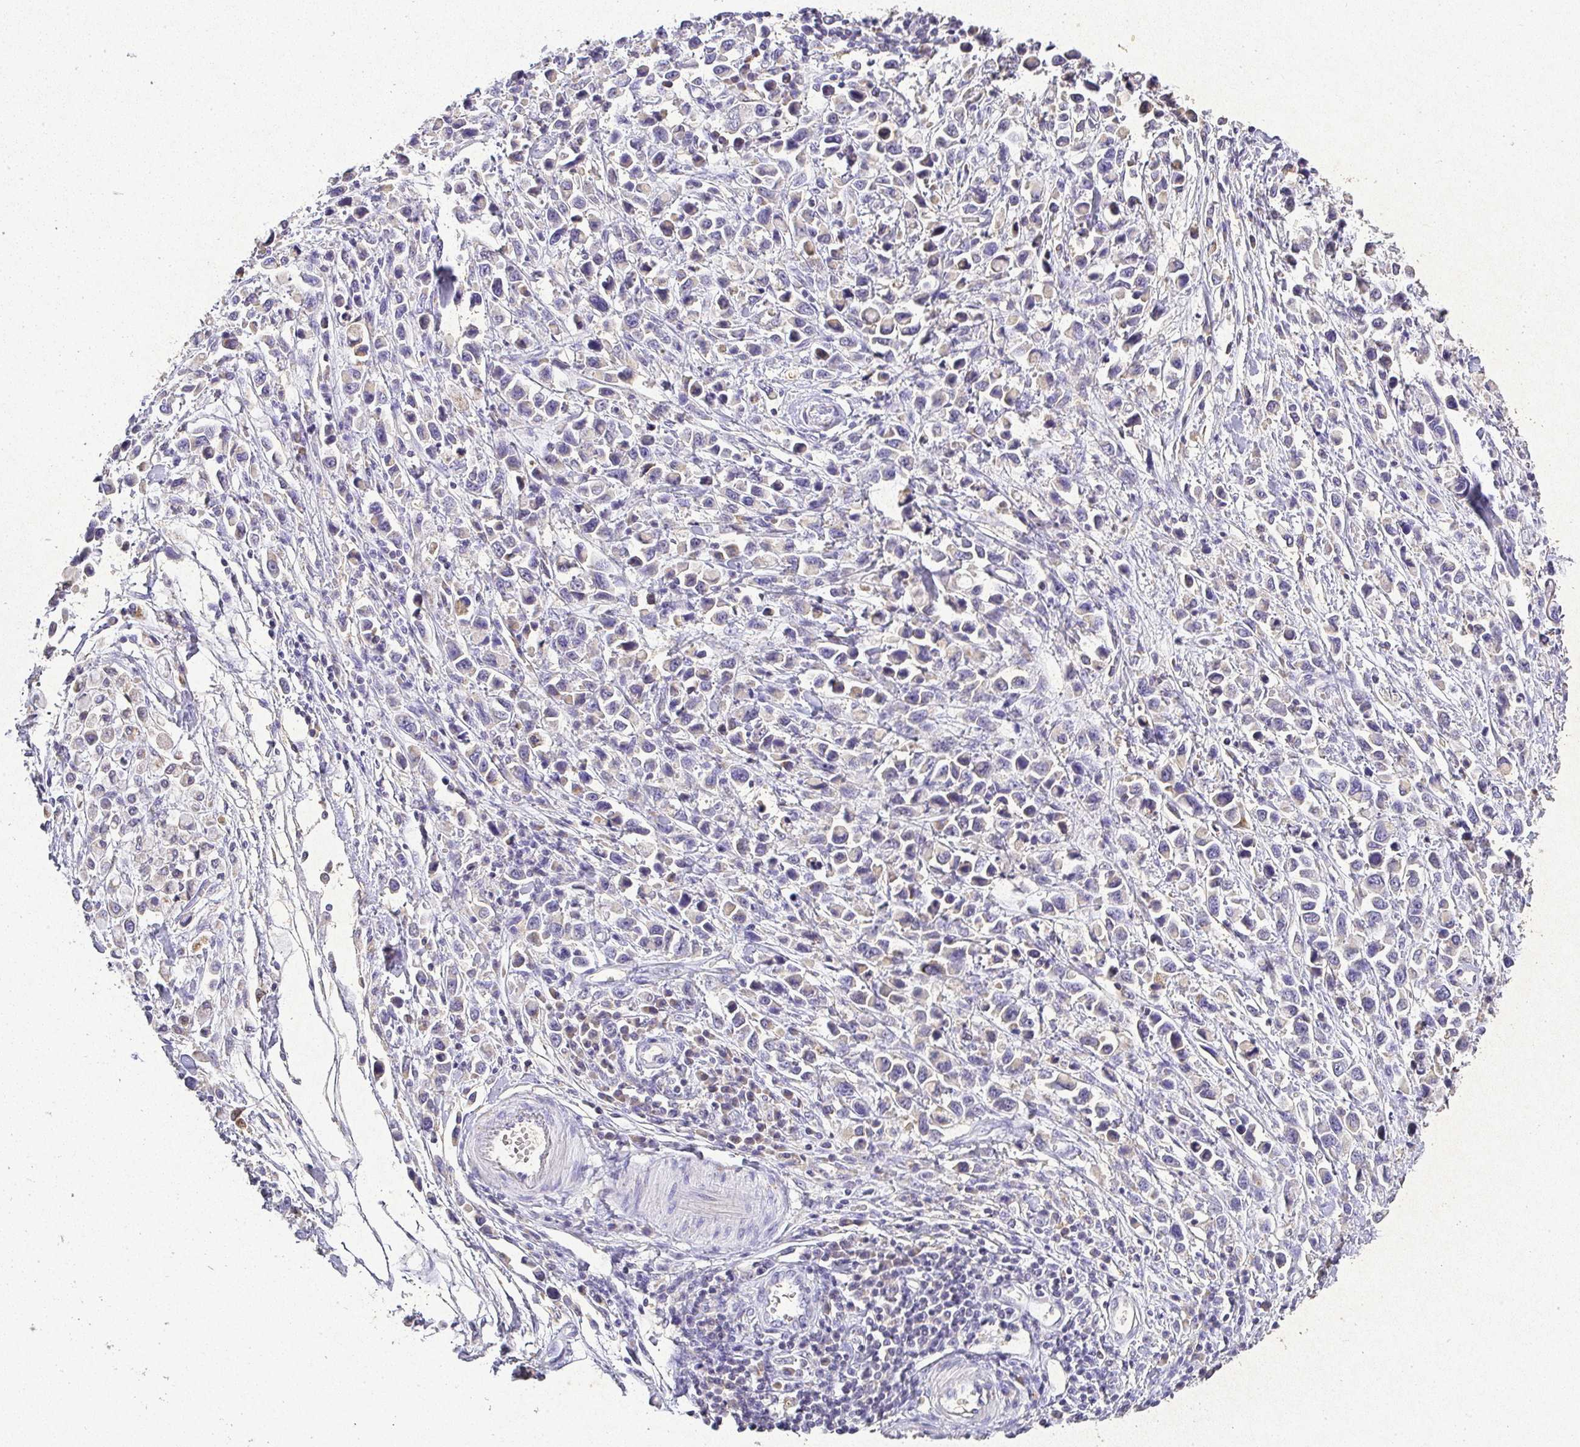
{"staining": {"intensity": "negative", "quantity": "none", "location": "none"}, "tissue": "stomach cancer", "cell_type": "Tumor cells", "image_type": "cancer", "snomed": [{"axis": "morphology", "description": "Adenocarcinoma, NOS"}, {"axis": "topography", "description": "Stomach"}], "caption": "A high-resolution micrograph shows immunohistochemistry staining of stomach adenocarcinoma, which exhibits no significant expression in tumor cells.", "gene": "RPS2", "patient": {"sex": "female", "age": 81}}